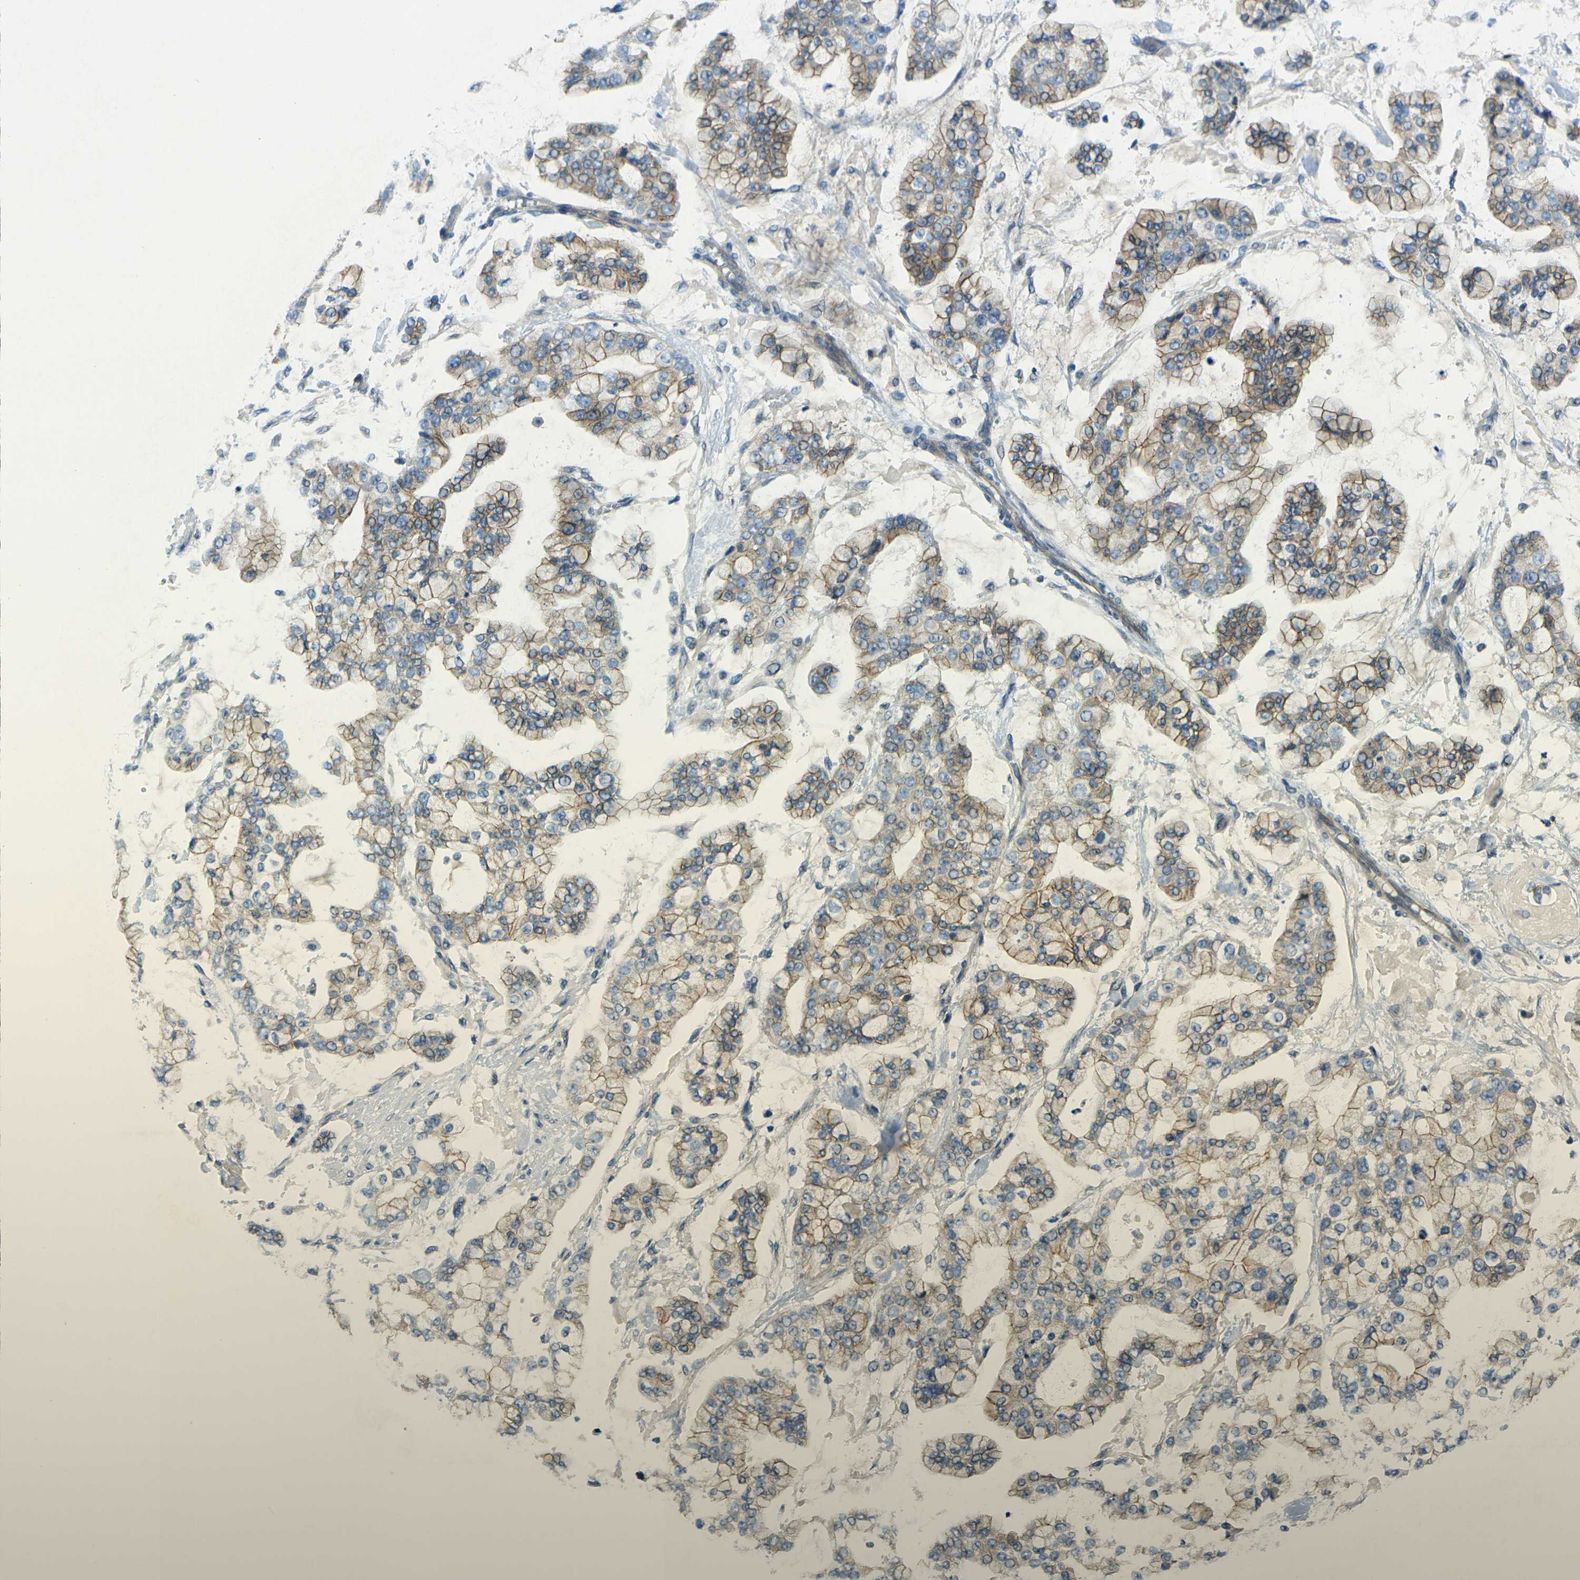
{"staining": {"intensity": "moderate", "quantity": "25%-75%", "location": "cytoplasmic/membranous"}, "tissue": "stomach cancer", "cell_type": "Tumor cells", "image_type": "cancer", "snomed": [{"axis": "morphology", "description": "Normal tissue, NOS"}, {"axis": "morphology", "description": "Adenocarcinoma, NOS"}, {"axis": "topography", "description": "Stomach, upper"}, {"axis": "topography", "description": "Stomach"}], "caption": "This is a histology image of IHC staining of stomach cancer (adenocarcinoma), which shows moderate expression in the cytoplasmic/membranous of tumor cells.", "gene": "RHBDD1", "patient": {"sex": "male", "age": 76}}